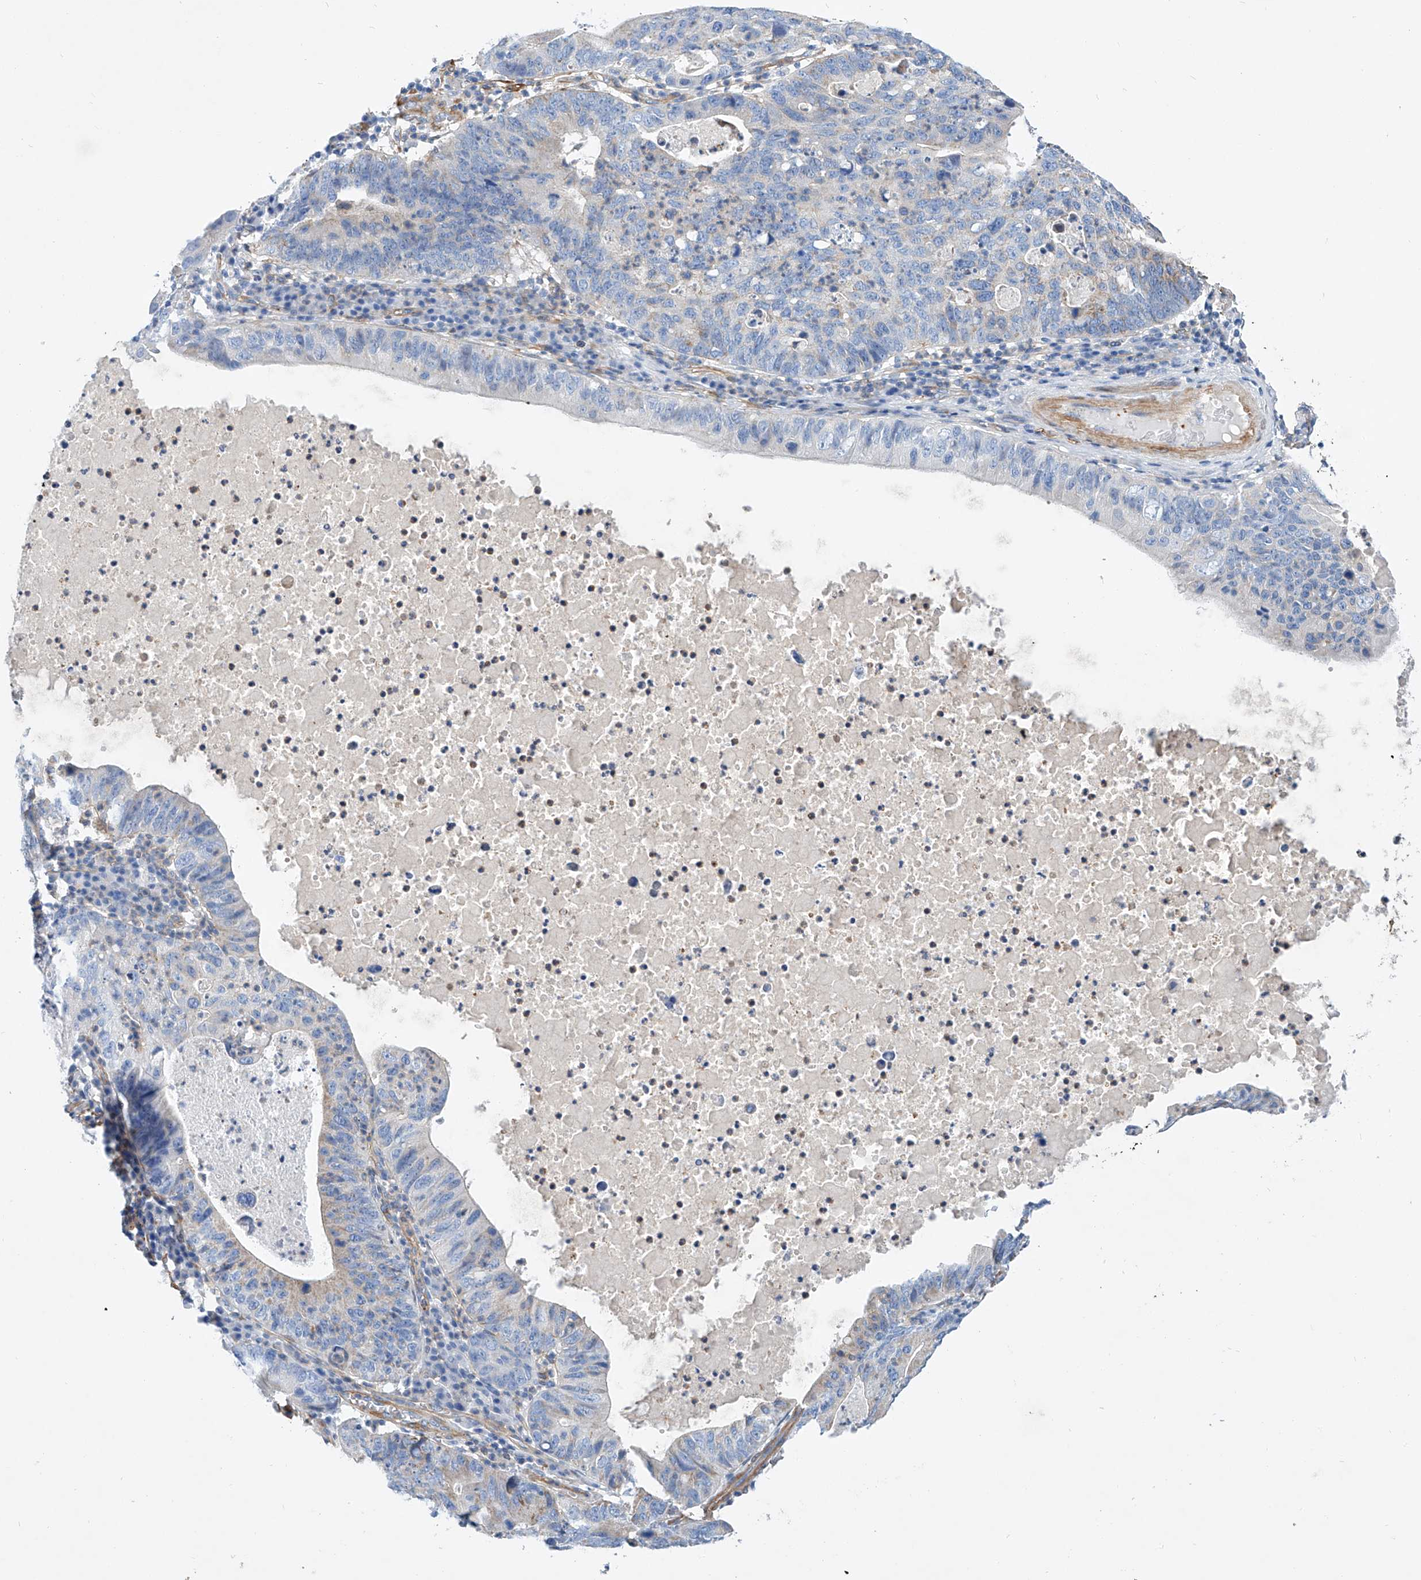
{"staining": {"intensity": "weak", "quantity": "<25%", "location": "cytoplasmic/membranous"}, "tissue": "stomach cancer", "cell_type": "Tumor cells", "image_type": "cancer", "snomed": [{"axis": "morphology", "description": "Adenocarcinoma, NOS"}, {"axis": "topography", "description": "Stomach"}], "caption": "A micrograph of human stomach cancer (adenocarcinoma) is negative for staining in tumor cells.", "gene": "TAS2R60", "patient": {"sex": "male", "age": 59}}